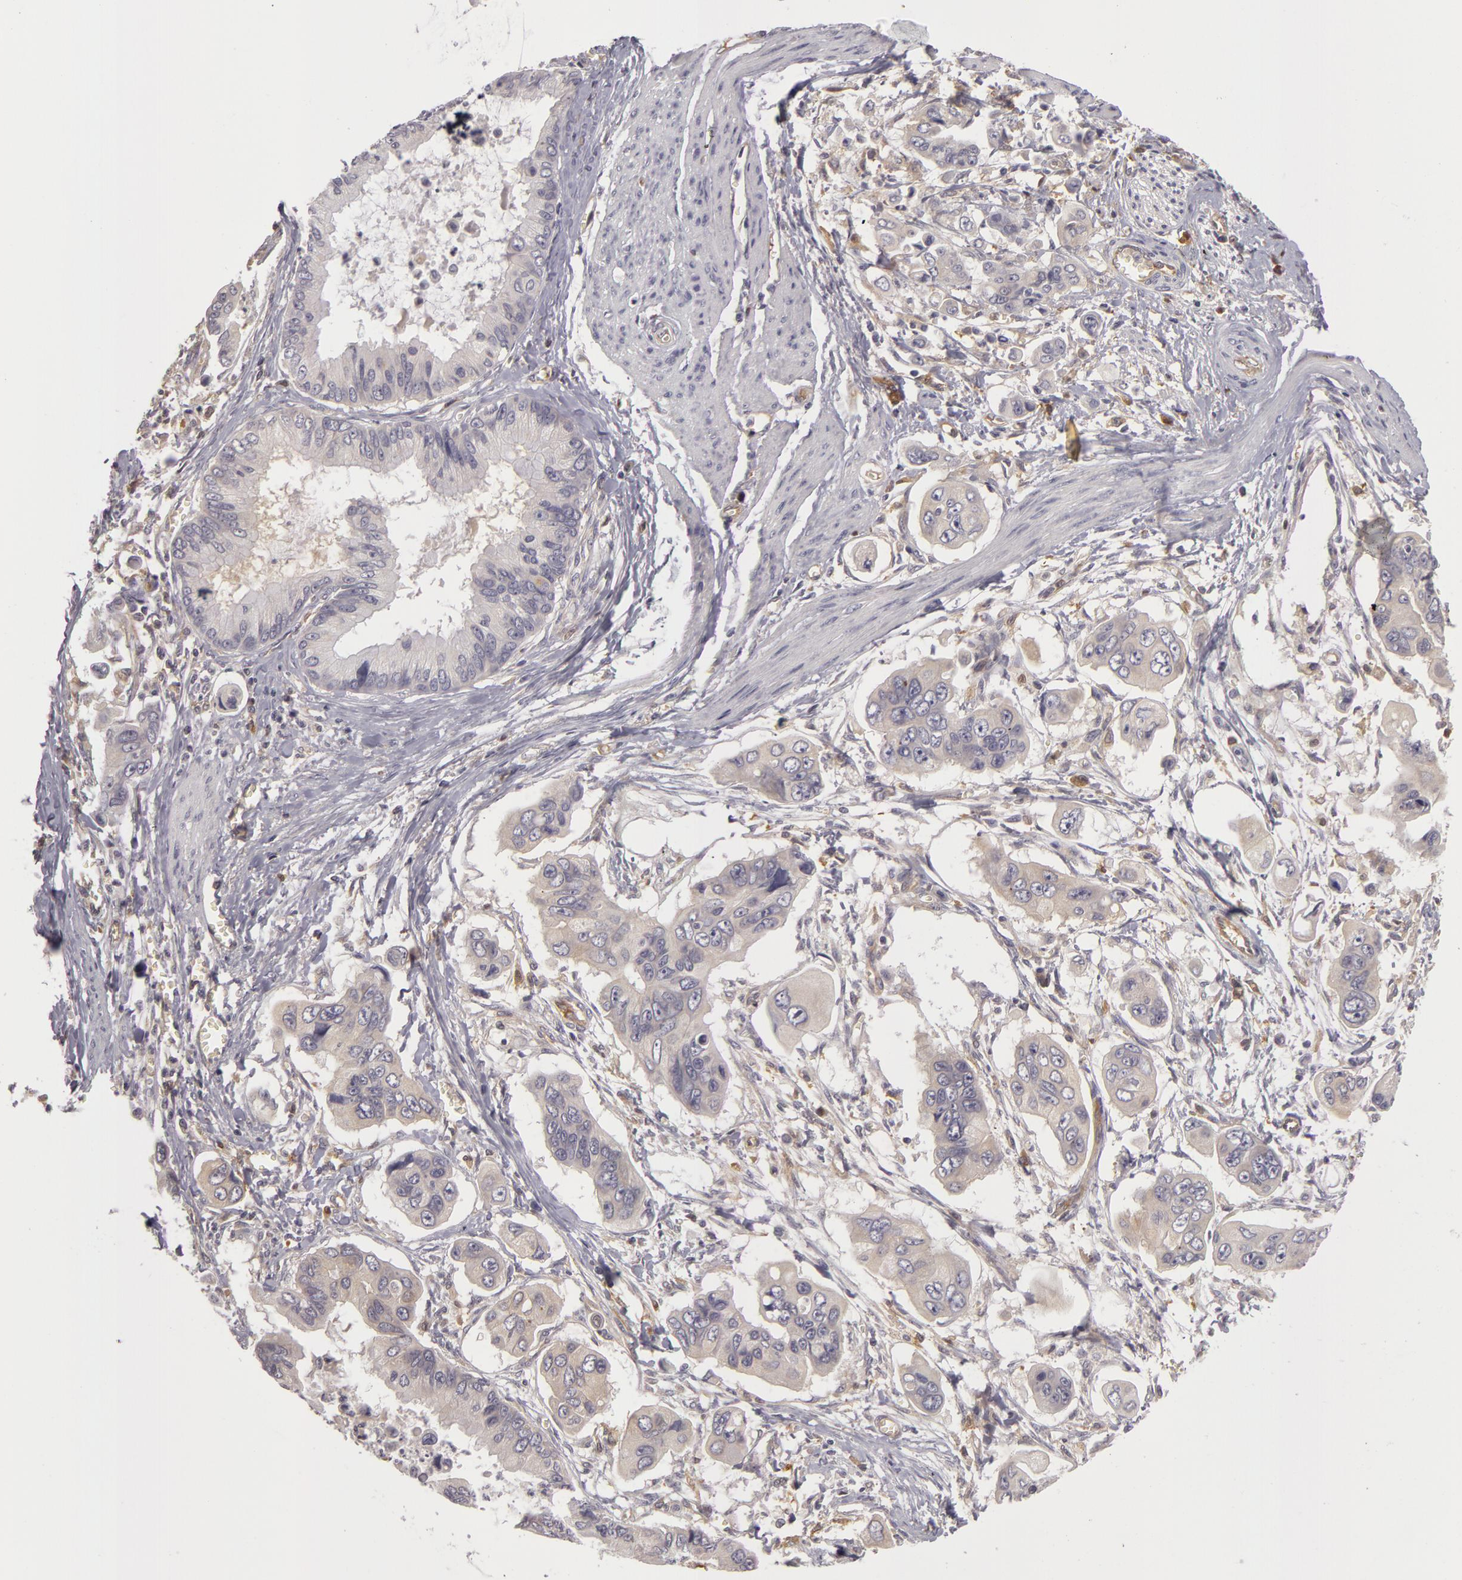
{"staining": {"intensity": "weak", "quantity": "<25%", "location": "cytoplasmic/membranous"}, "tissue": "stomach cancer", "cell_type": "Tumor cells", "image_type": "cancer", "snomed": [{"axis": "morphology", "description": "Adenocarcinoma, NOS"}, {"axis": "topography", "description": "Stomach, upper"}], "caption": "A photomicrograph of human adenocarcinoma (stomach) is negative for staining in tumor cells.", "gene": "ZNF229", "patient": {"sex": "male", "age": 80}}